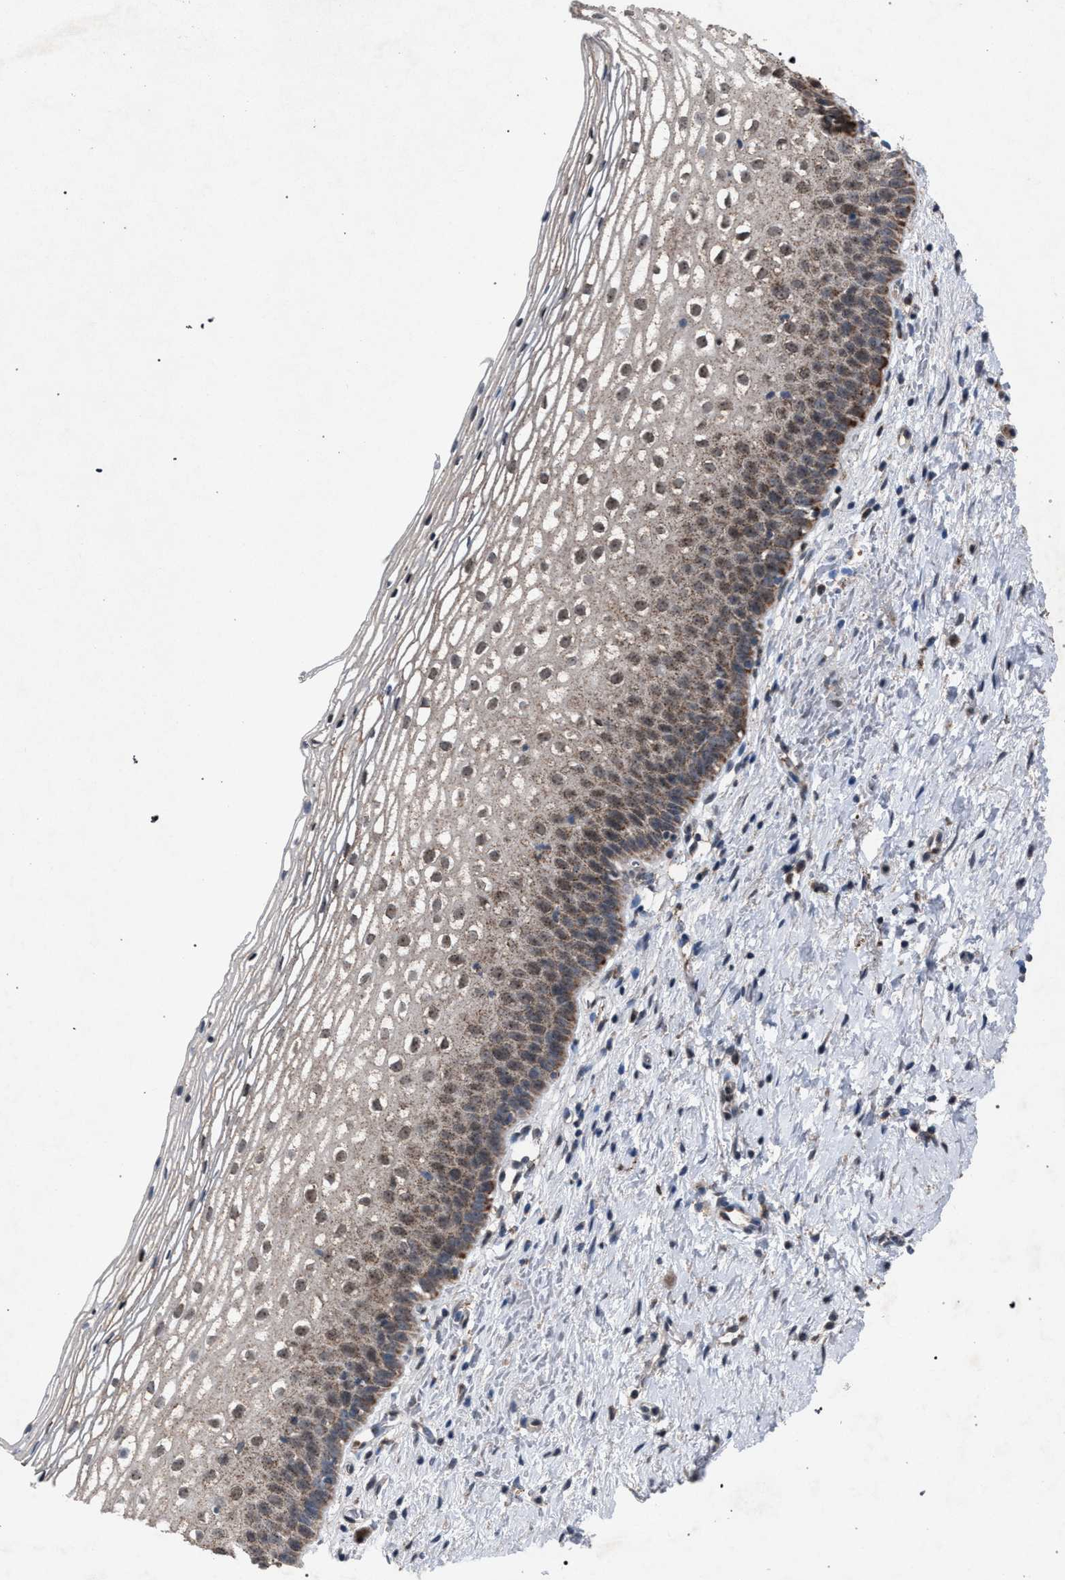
{"staining": {"intensity": "weak", "quantity": "25%-75%", "location": "cytoplasmic/membranous"}, "tissue": "cervix", "cell_type": "Squamous epithelial cells", "image_type": "normal", "snomed": [{"axis": "morphology", "description": "Normal tissue, NOS"}, {"axis": "topography", "description": "Cervix"}], "caption": "Immunohistochemical staining of normal cervix demonstrates weak cytoplasmic/membranous protein expression in about 25%-75% of squamous epithelial cells. The staining was performed using DAB to visualize the protein expression in brown, while the nuclei were stained in blue with hematoxylin (Magnification: 20x).", "gene": "HSD17B4", "patient": {"sex": "female", "age": 72}}